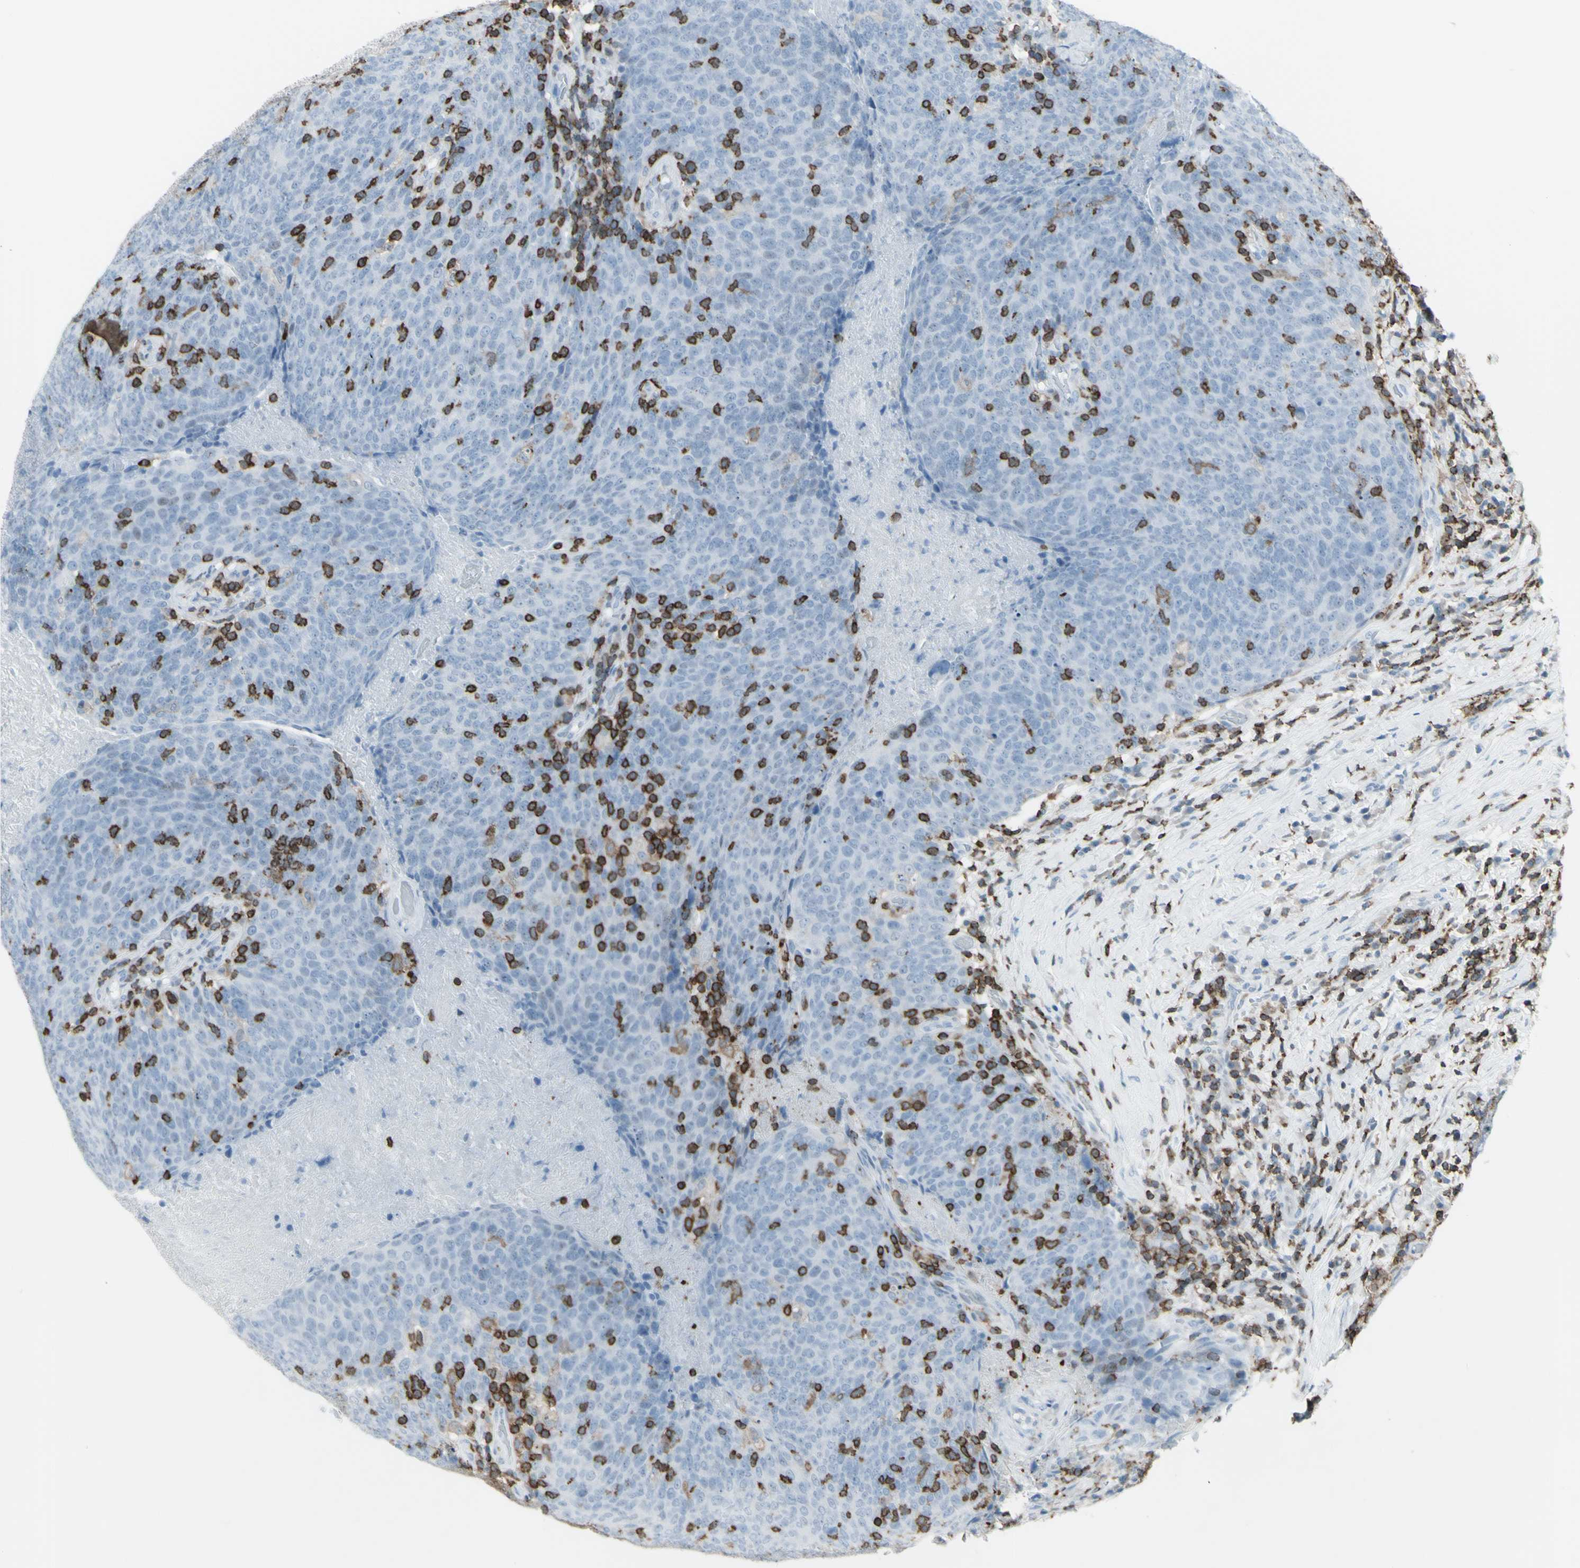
{"staining": {"intensity": "negative", "quantity": "none", "location": "none"}, "tissue": "head and neck cancer", "cell_type": "Tumor cells", "image_type": "cancer", "snomed": [{"axis": "morphology", "description": "Squamous cell carcinoma, NOS"}, {"axis": "morphology", "description": "Squamous cell carcinoma, metastatic, NOS"}, {"axis": "topography", "description": "Lymph node"}, {"axis": "topography", "description": "Head-Neck"}], "caption": "DAB immunohistochemical staining of head and neck cancer (metastatic squamous cell carcinoma) shows no significant staining in tumor cells. (Immunohistochemistry (ihc), brightfield microscopy, high magnification).", "gene": "NRG1", "patient": {"sex": "male", "age": 62}}